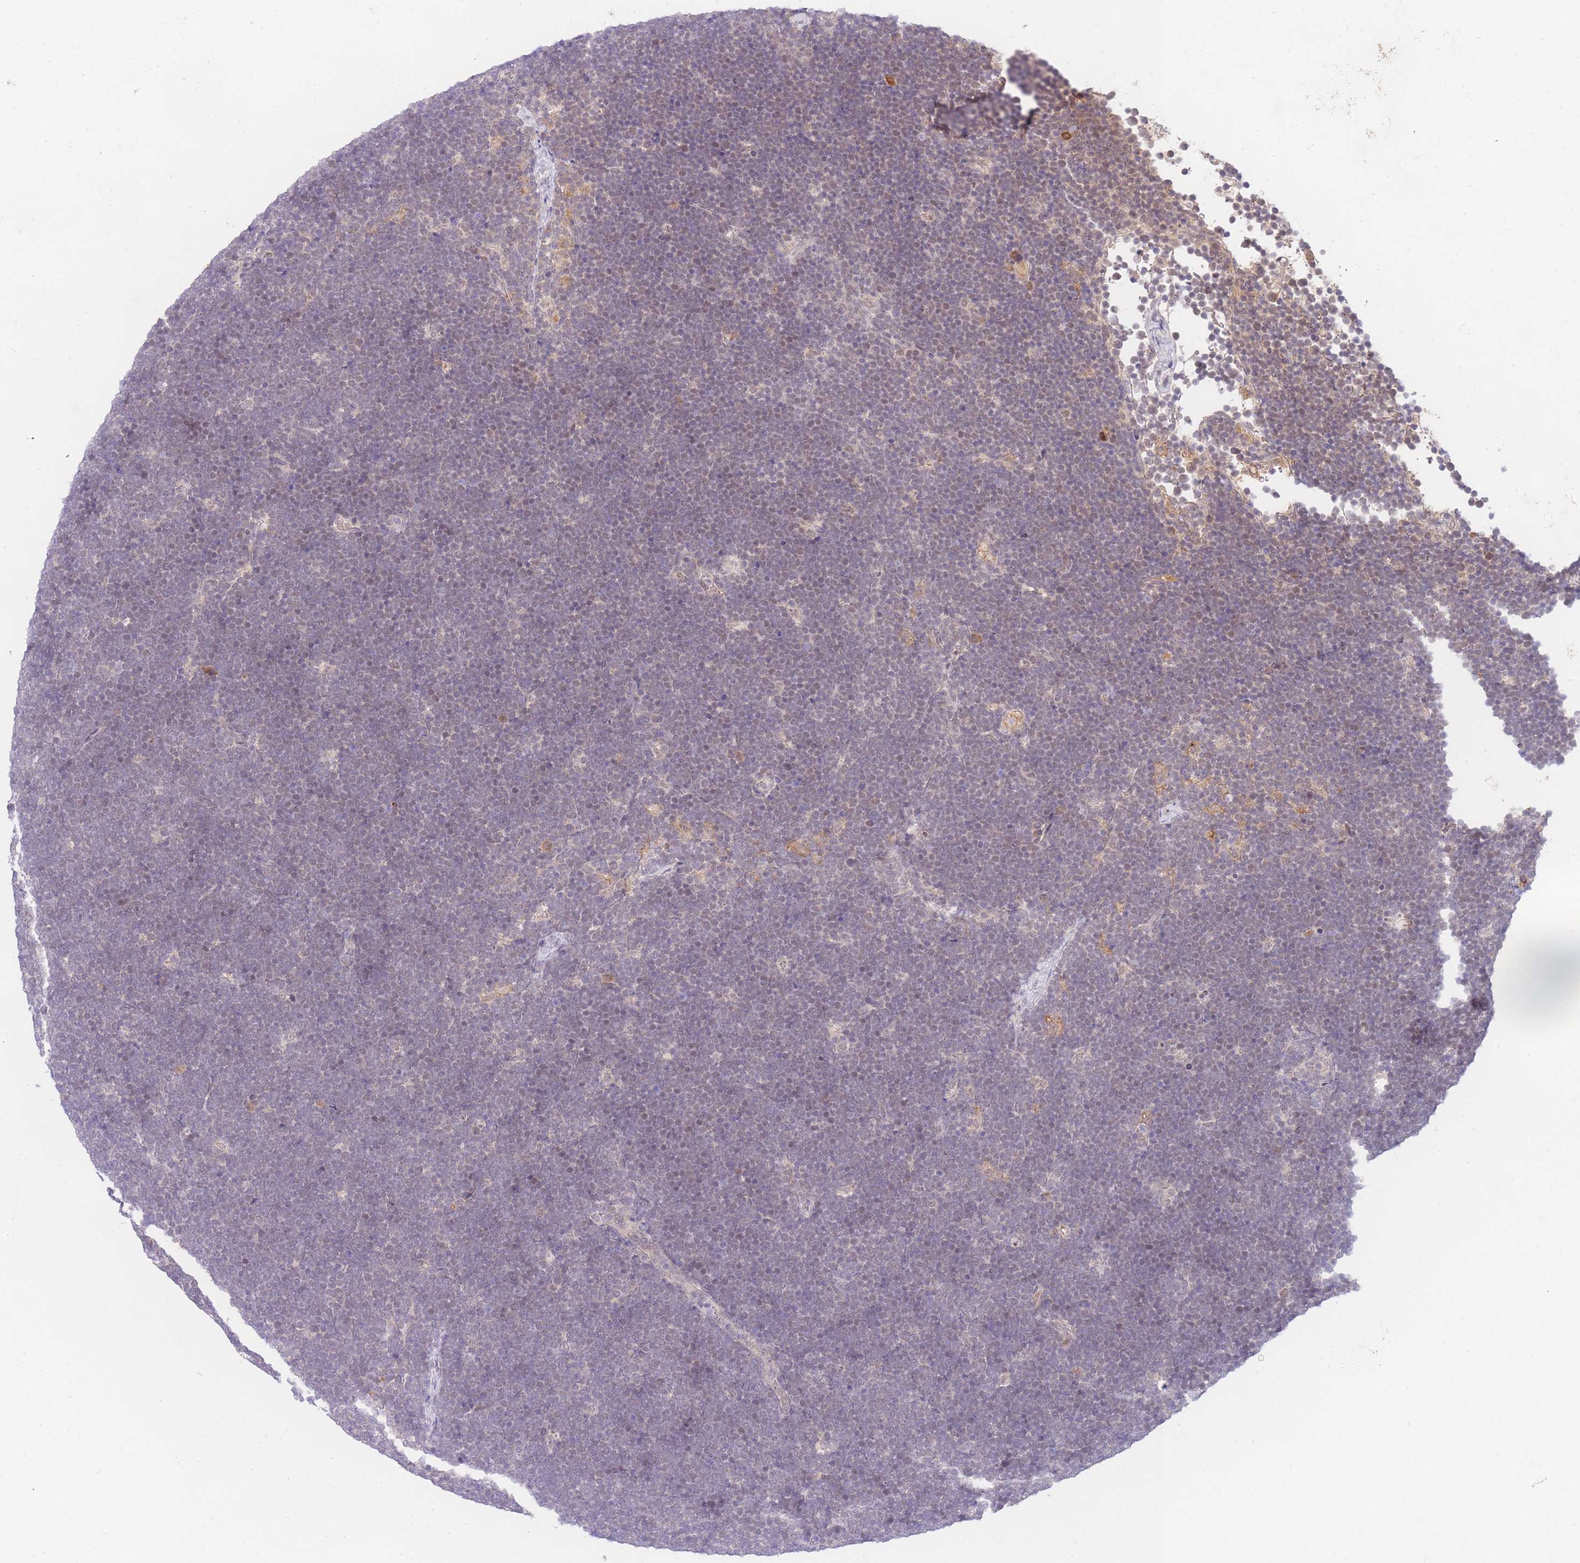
{"staining": {"intensity": "negative", "quantity": "none", "location": "none"}, "tissue": "lymphoma", "cell_type": "Tumor cells", "image_type": "cancer", "snomed": [{"axis": "morphology", "description": "Malignant lymphoma, non-Hodgkin's type, High grade"}, {"axis": "topography", "description": "Lymph node"}], "caption": "High magnification brightfield microscopy of malignant lymphoma, non-Hodgkin's type (high-grade) stained with DAB (3,3'-diaminobenzidine) (brown) and counterstained with hematoxylin (blue): tumor cells show no significant positivity. (DAB immunohistochemistry with hematoxylin counter stain).", "gene": "SLC25A33", "patient": {"sex": "male", "age": 13}}